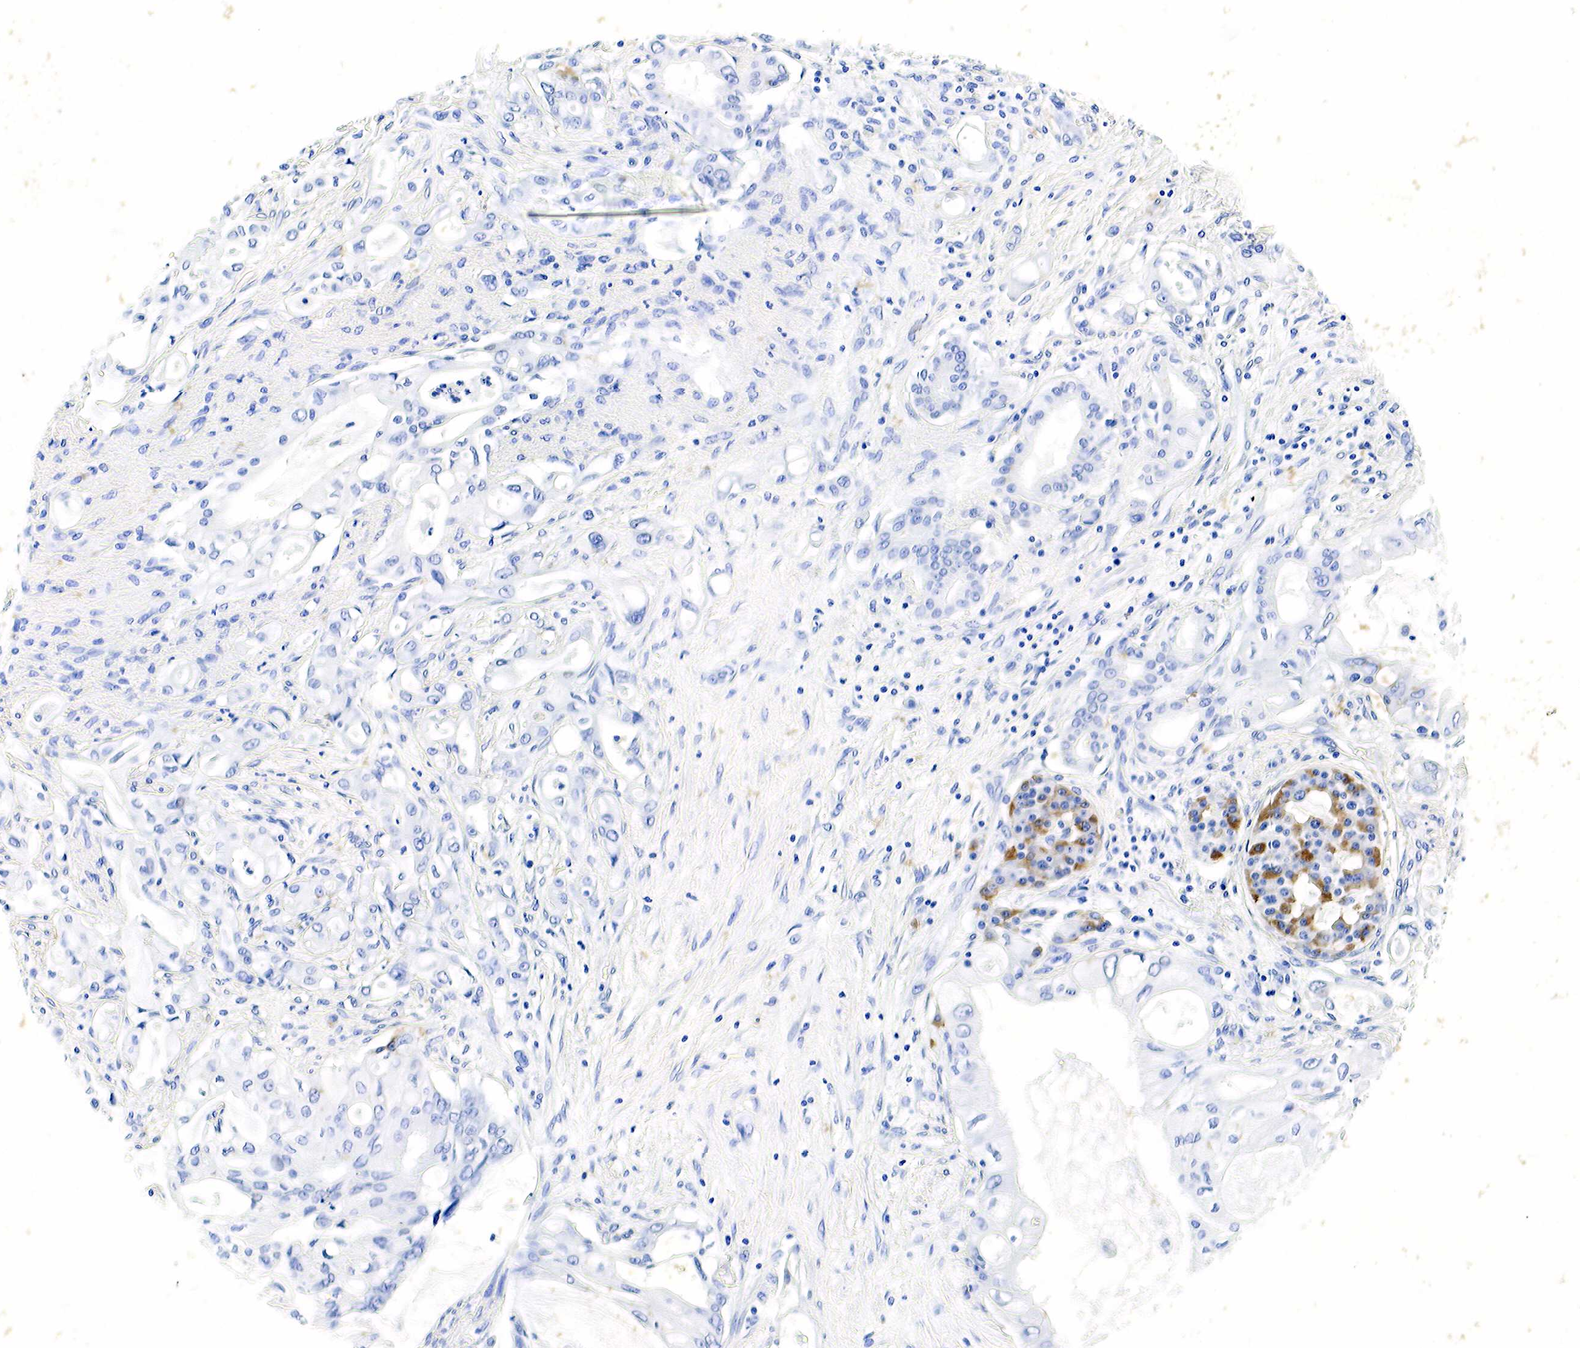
{"staining": {"intensity": "negative", "quantity": "none", "location": "none"}, "tissue": "pancreatic cancer", "cell_type": "Tumor cells", "image_type": "cancer", "snomed": [{"axis": "morphology", "description": "Adenocarcinoma, NOS"}, {"axis": "topography", "description": "Pancreas"}], "caption": "Pancreatic cancer stained for a protein using immunohistochemistry demonstrates no expression tumor cells.", "gene": "GCG", "patient": {"sex": "female", "age": 70}}